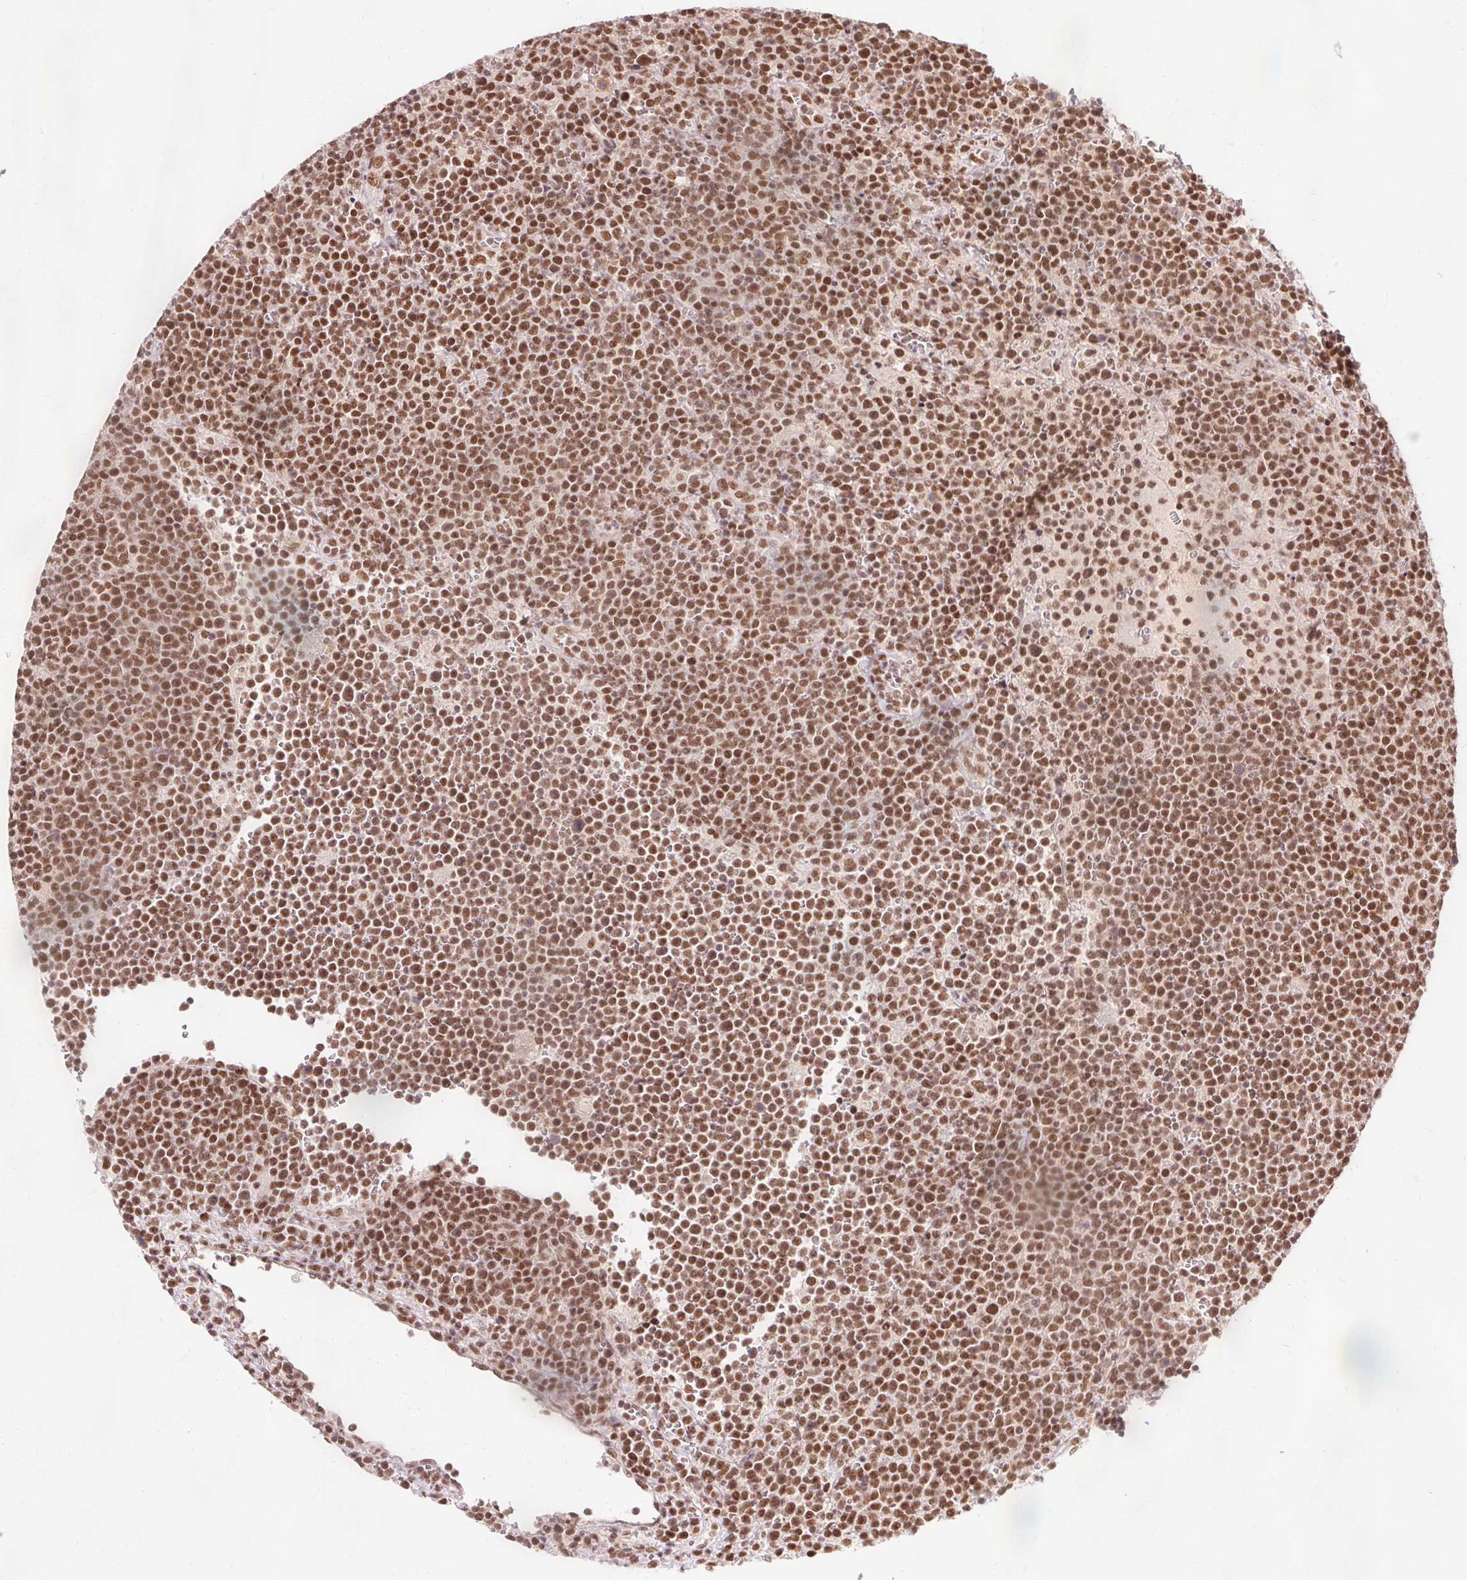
{"staining": {"intensity": "strong", "quantity": ">75%", "location": "nuclear"}, "tissue": "lymphoma", "cell_type": "Tumor cells", "image_type": "cancer", "snomed": [{"axis": "morphology", "description": "Malignant lymphoma, non-Hodgkin's type, High grade"}, {"axis": "topography", "description": "Lymph node"}], "caption": "About >75% of tumor cells in malignant lymphoma, non-Hodgkin's type (high-grade) exhibit strong nuclear protein positivity as visualized by brown immunohistochemical staining.", "gene": "ZBTB44", "patient": {"sex": "male", "age": 61}}